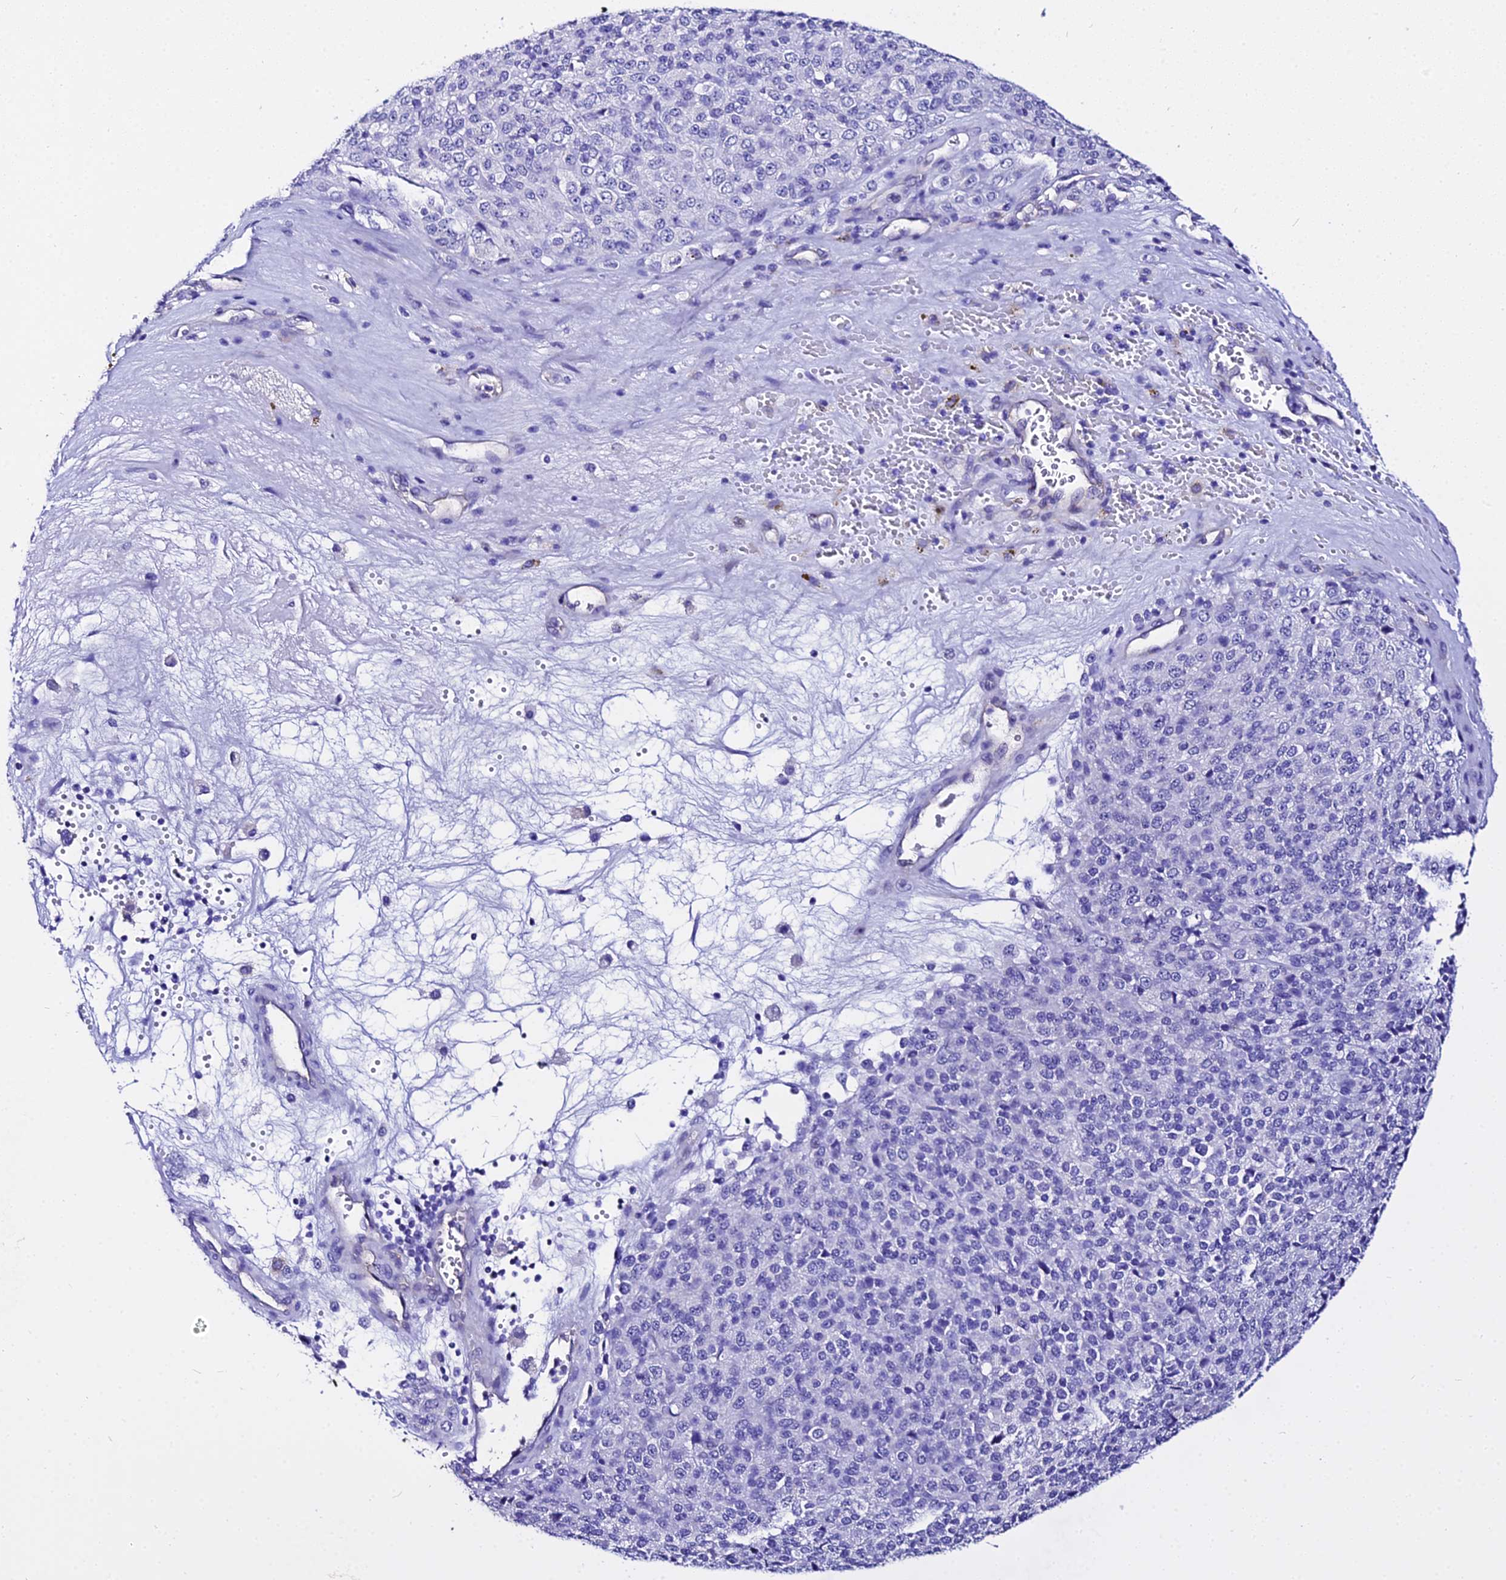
{"staining": {"intensity": "negative", "quantity": "none", "location": "none"}, "tissue": "melanoma", "cell_type": "Tumor cells", "image_type": "cancer", "snomed": [{"axis": "morphology", "description": "Malignant melanoma, Metastatic site"}, {"axis": "topography", "description": "Brain"}], "caption": "This is an IHC histopathology image of melanoma. There is no staining in tumor cells.", "gene": "DEFB106A", "patient": {"sex": "female", "age": 56}}